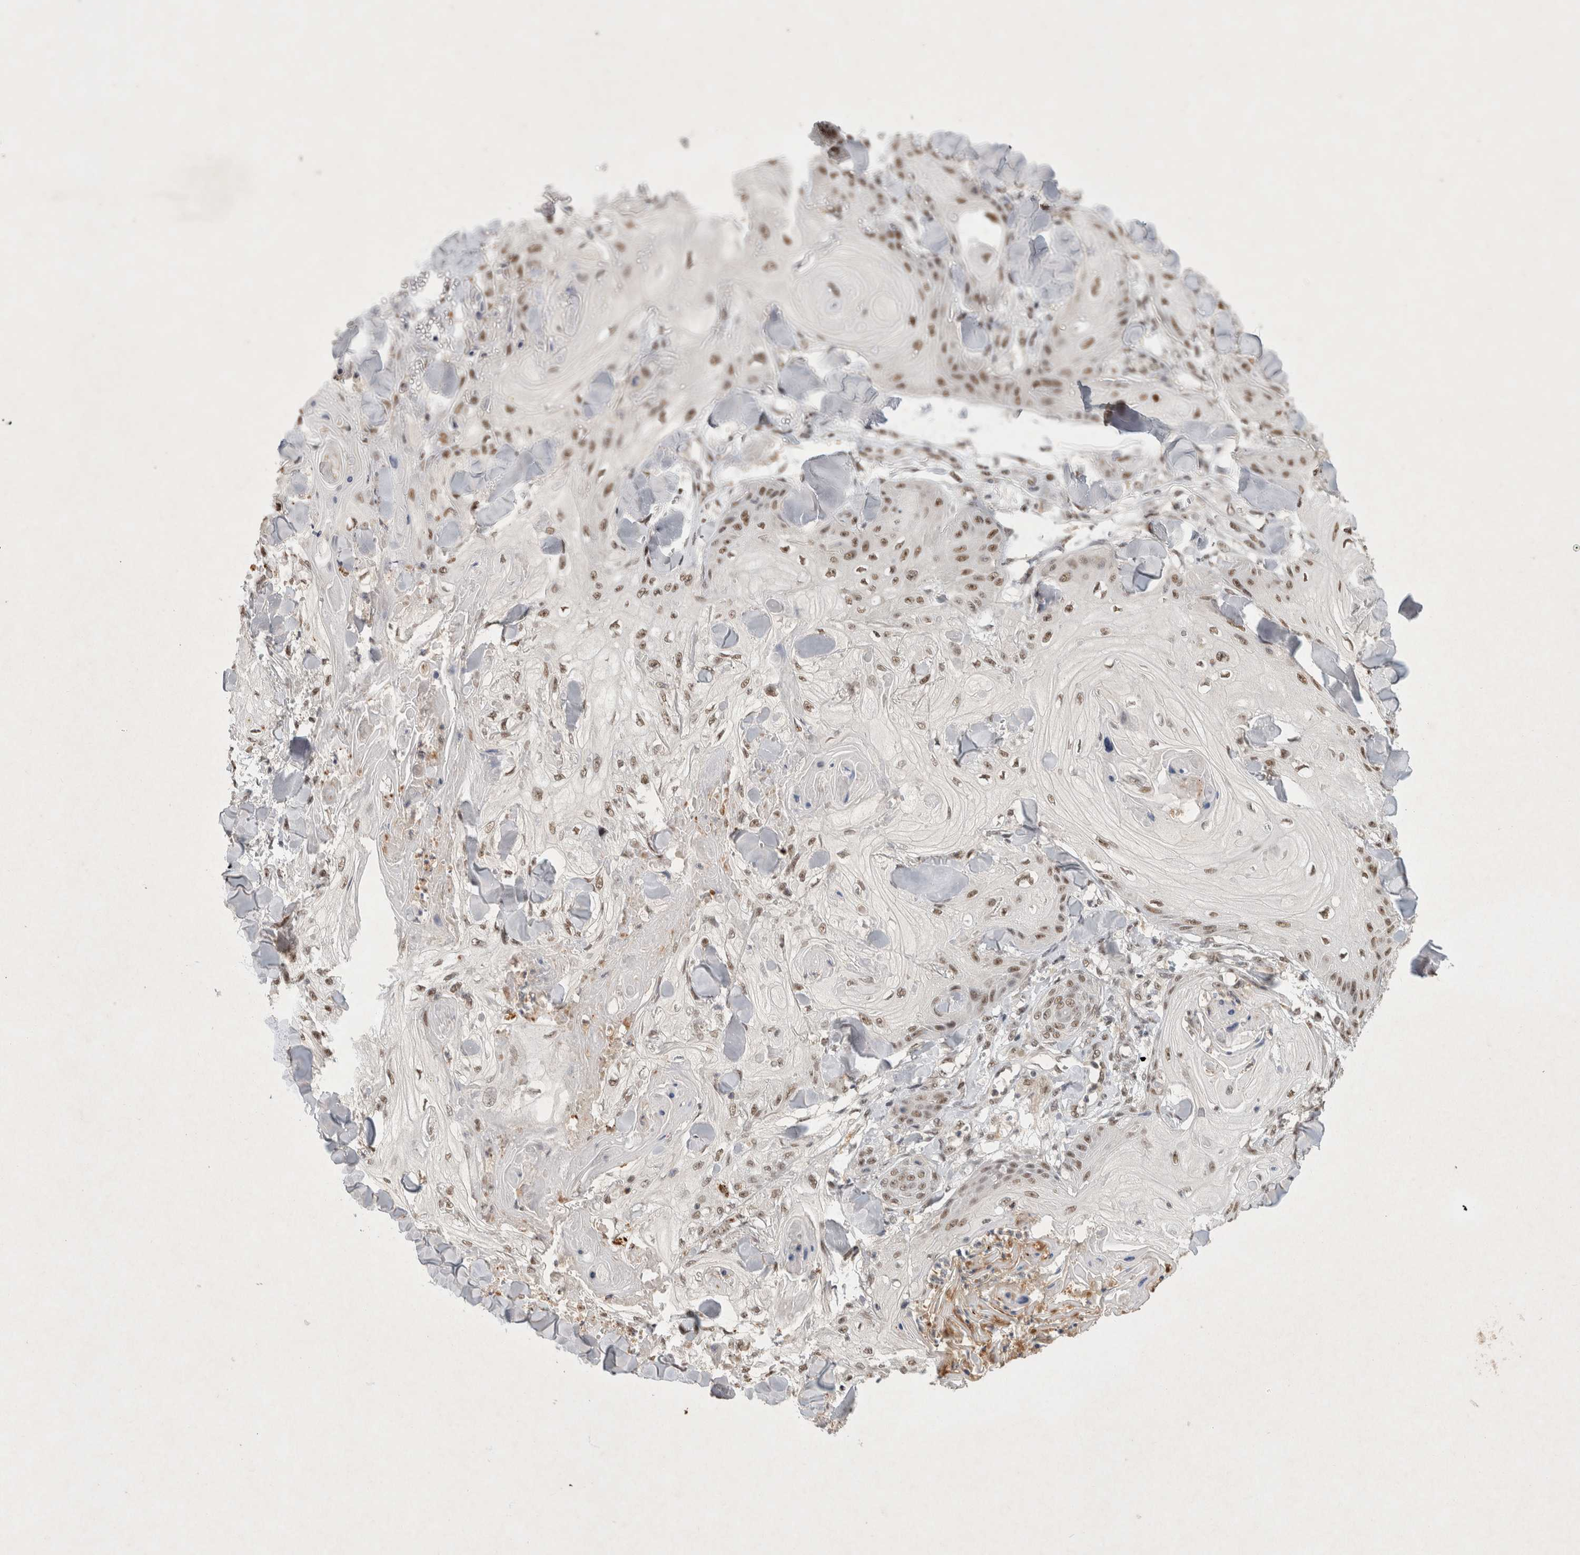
{"staining": {"intensity": "moderate", "quantity": ">75%", "location": "nuclear"}, "tissue": "skin cancer", "cell_type": "Tumor cells", "image_type": "cancer", "snomed": [{"axis": "morphology", "description": "Squamous cell carcinoma, NOS"}, {"axis": "topography", "description": "Skin"}], "caption": "Protein positivity by immunohistochemistry (IHC) shows moderate nuclear staining in approximately >75% of tumor cells in skin cancer (squamous cell carcinoma).", "gene": "XRCC5", "patient": {"sex": "male", "age": 74}}